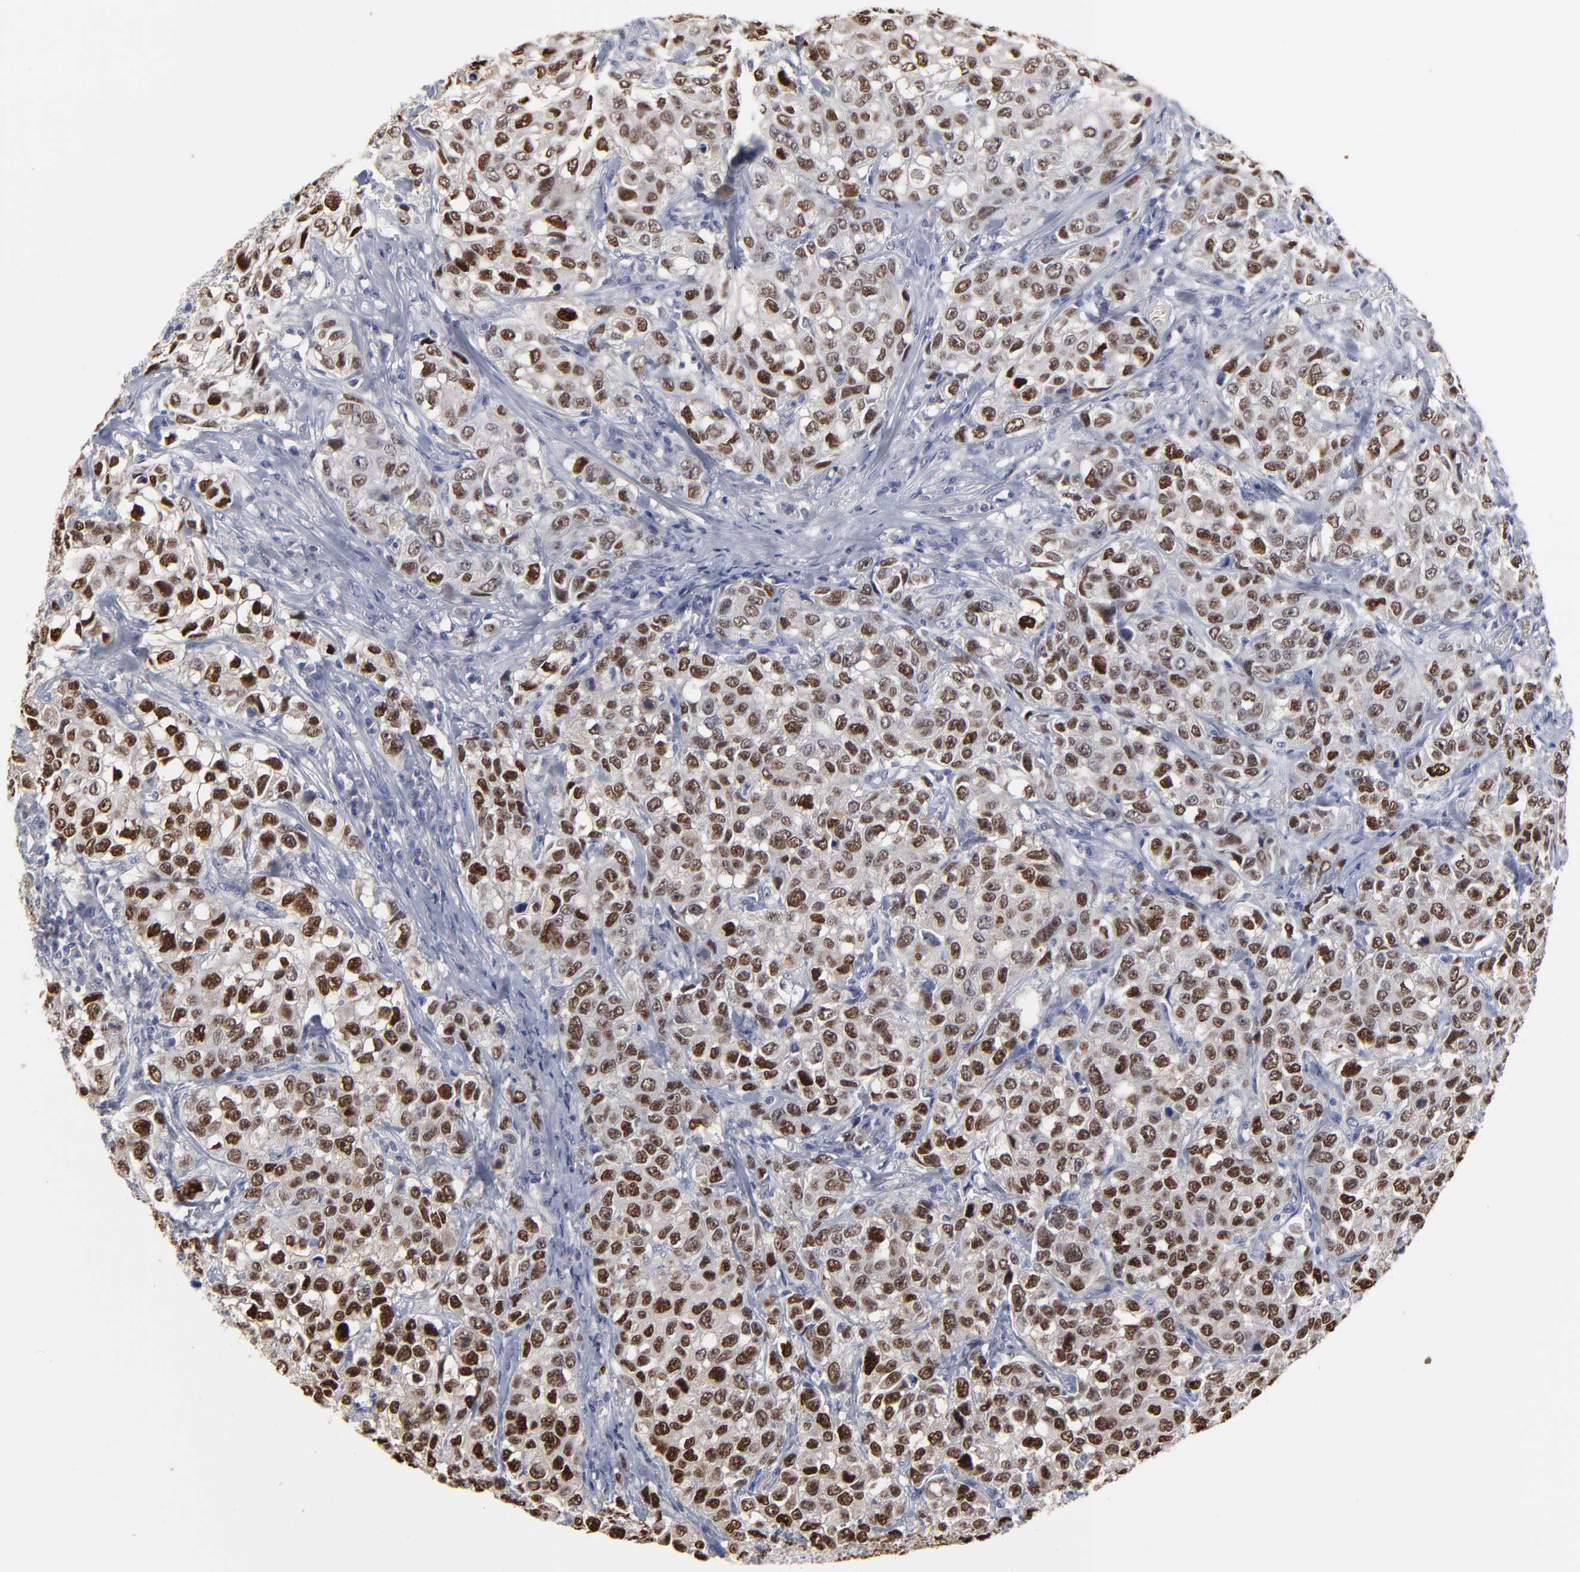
{"staining": {"intensity": "strong", "quantity": ">75%", "location": "nuclear"}, "tissue": "urothelial cancer", "cell_type": "Tumor cells", "image_type": "cancer", "snomed": [{"axis": "morphology", "description": "Urothelial carcinoma, High grade"}, {"axis": "topography", "description": "Urinary bladder"}], "caption": "A brown stain highlights strong nuclear expression of a protein in human urothelial cancer tumor cells.", "gene": "MAGEA10", "patient": {"sex": "female", "age": 75}}